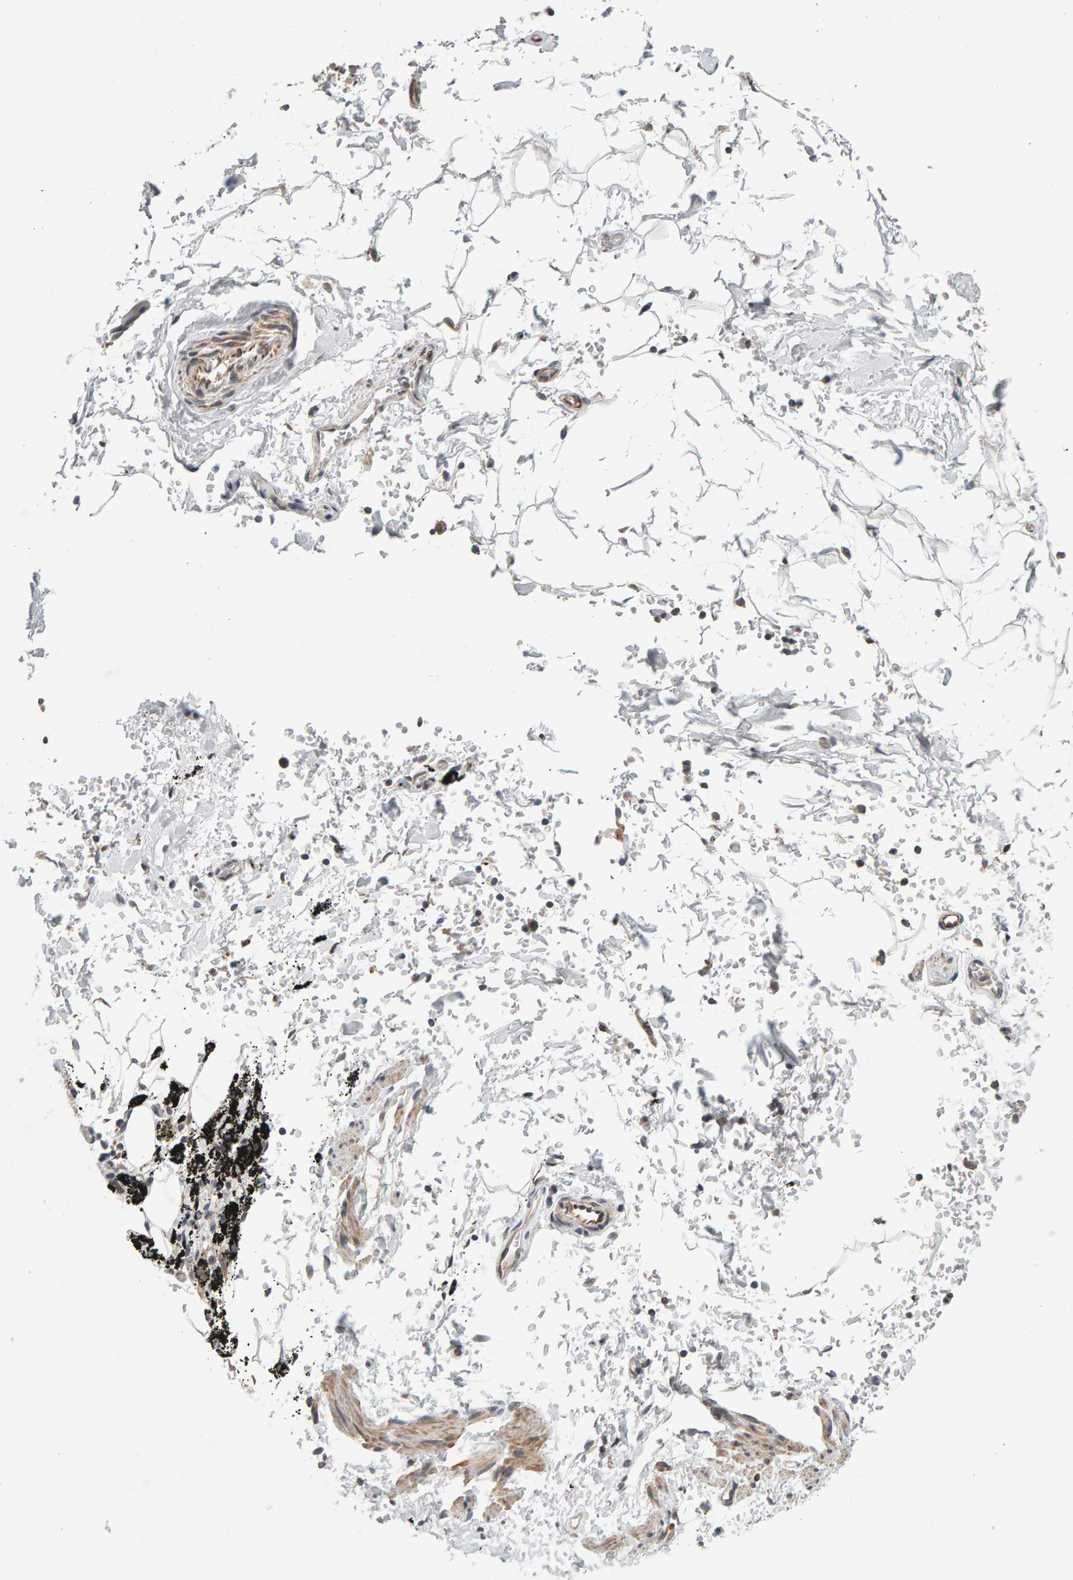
{"staining": {"intensity": "negative", "quantity": "none", "location": "none"}, "tissue": "adipose tissue", "cell_type": "Adipocytes", "image_type": "normal", "snomed": [{"axis": "morphology", "description": "Normal tissue, NOS"}, {"axis": "topography", "description": "Cartilage tissue"}, {"axis": "topography", "description": "Lung"}], "caption": "This photomicrograph is of benign adipose tissue stained with immunohistochemistry to label a protein in brown with the nuclei are counter-stained blue. There is no expression in adipocytes.", "gene": "TEFM", "patient": {"sex": "female", "age": 77}}